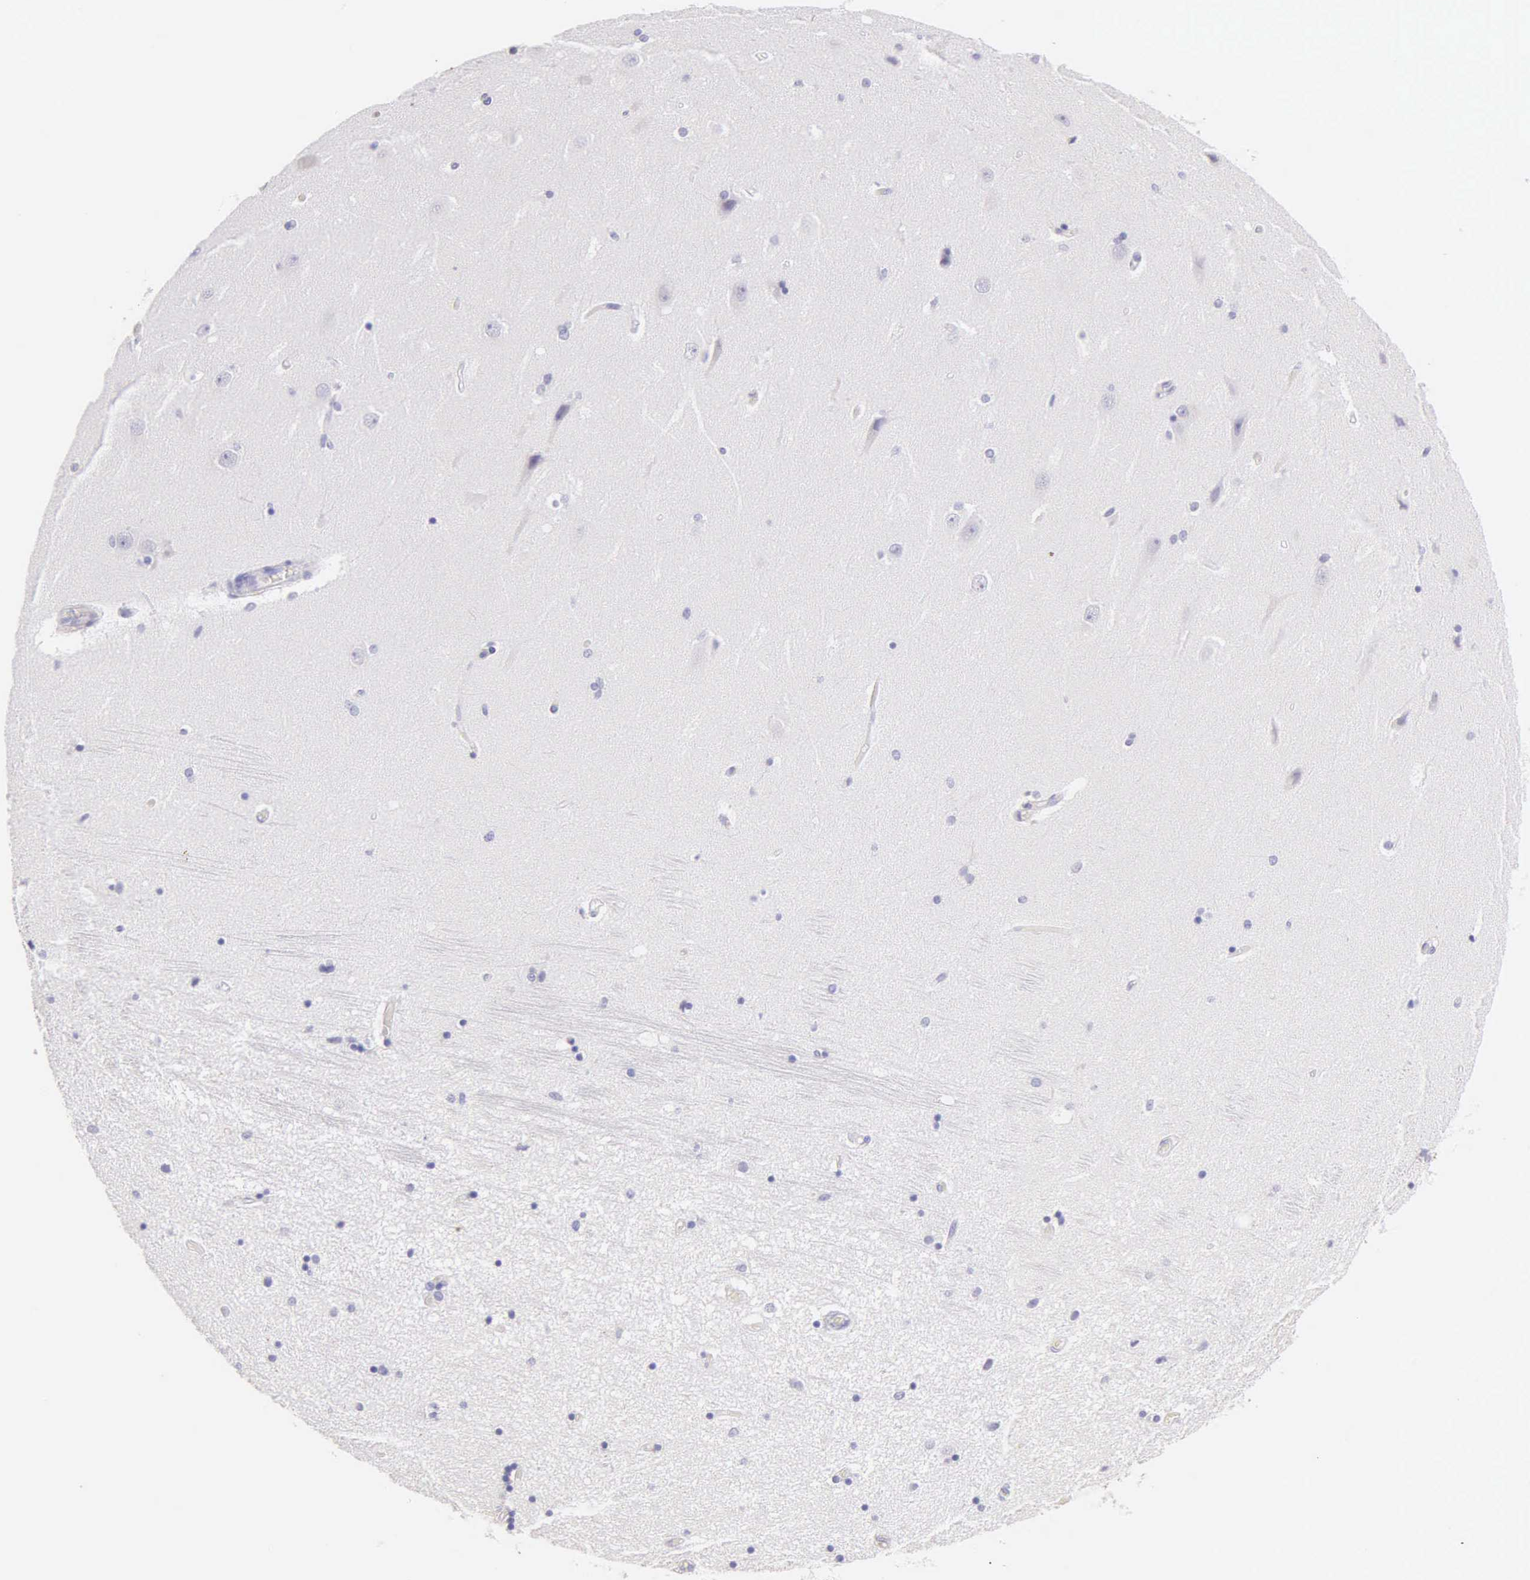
{"staining": {"intensity": "negative", "quantity": "none", "location": "none"}, "tissue": "hippocampus", "cell_type": "Glial cells", "image_type": "normal", "snomed": [{"axis": "morphology", "description": "Normal tissue, NOS"}, {"axis": "topography", "description": "Hippocampus"}], "caption": "Glial cells are negative for brown protein staining in unremarkable hippocampus. Brightfield microscopy of immunohistochemistry stained with DAB (3,3'-diaminobenzidine) (brown) and hematoxylin (blue), captured at high magnification.", "gene": "KRT14", "patient": {"sex": "female", "age": 54}}